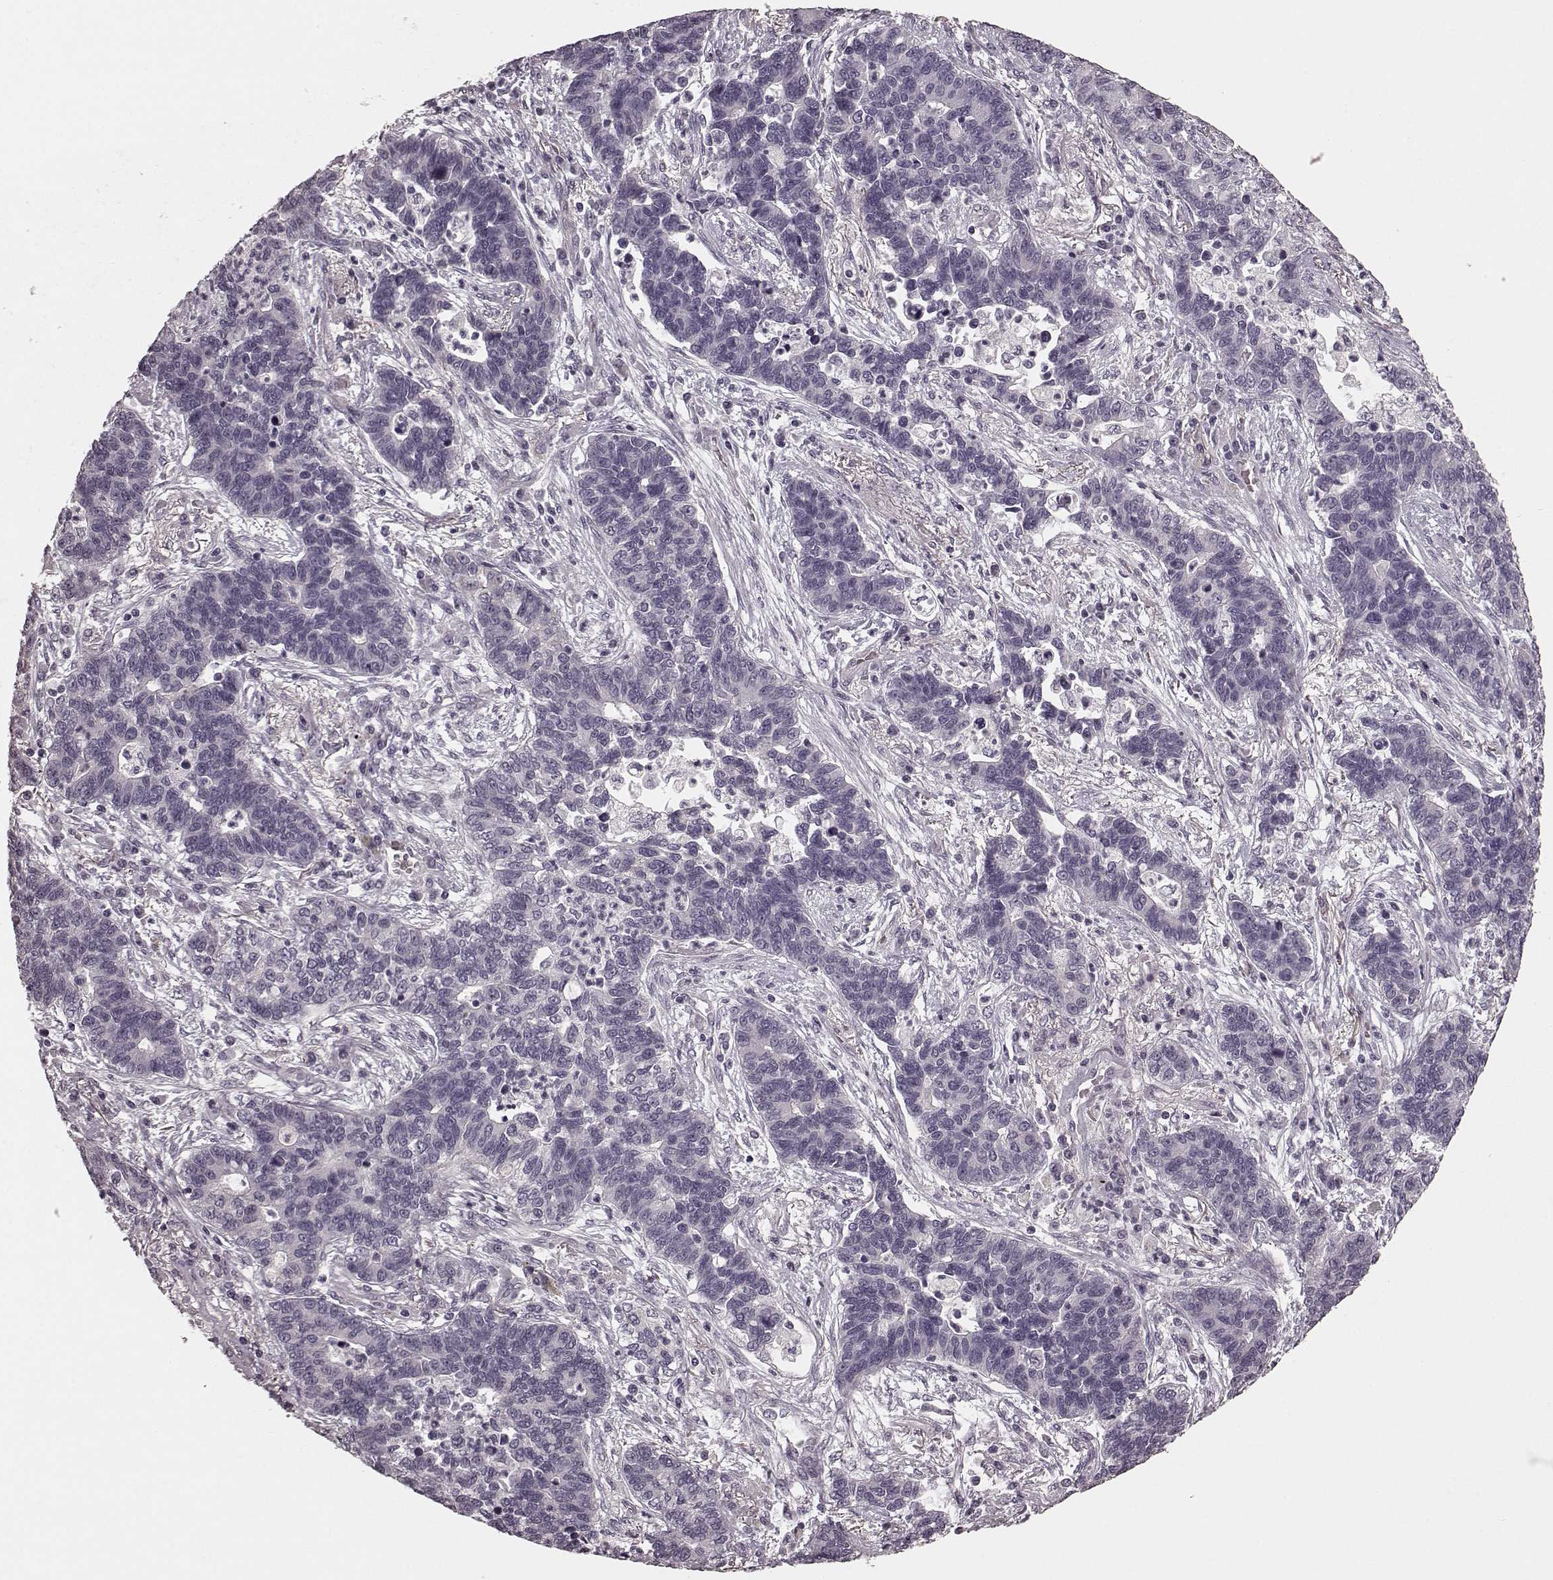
{"staining": {"intensity": "negative", "quantity": "none", "location": "none"}, "tissue": "lung cancer", "cell_type": "Tumor cells", "image_type": "cancer", "snomed": [{"axis": "morphology", "description": "Adenocarcinoma, NOS"}, {"axis": "topography", "description": "Lung"}], "caption": "Immunohistochemistry image of neoplastic tissue: human lung cancer (adenocarcinoma) stained with DAB (3,3'-diaminobenzidine) demonstrates no significant protein positivity in tumor cells.", "gene": "PRKCE", "patient": {"sex": "female", "age": 57}}